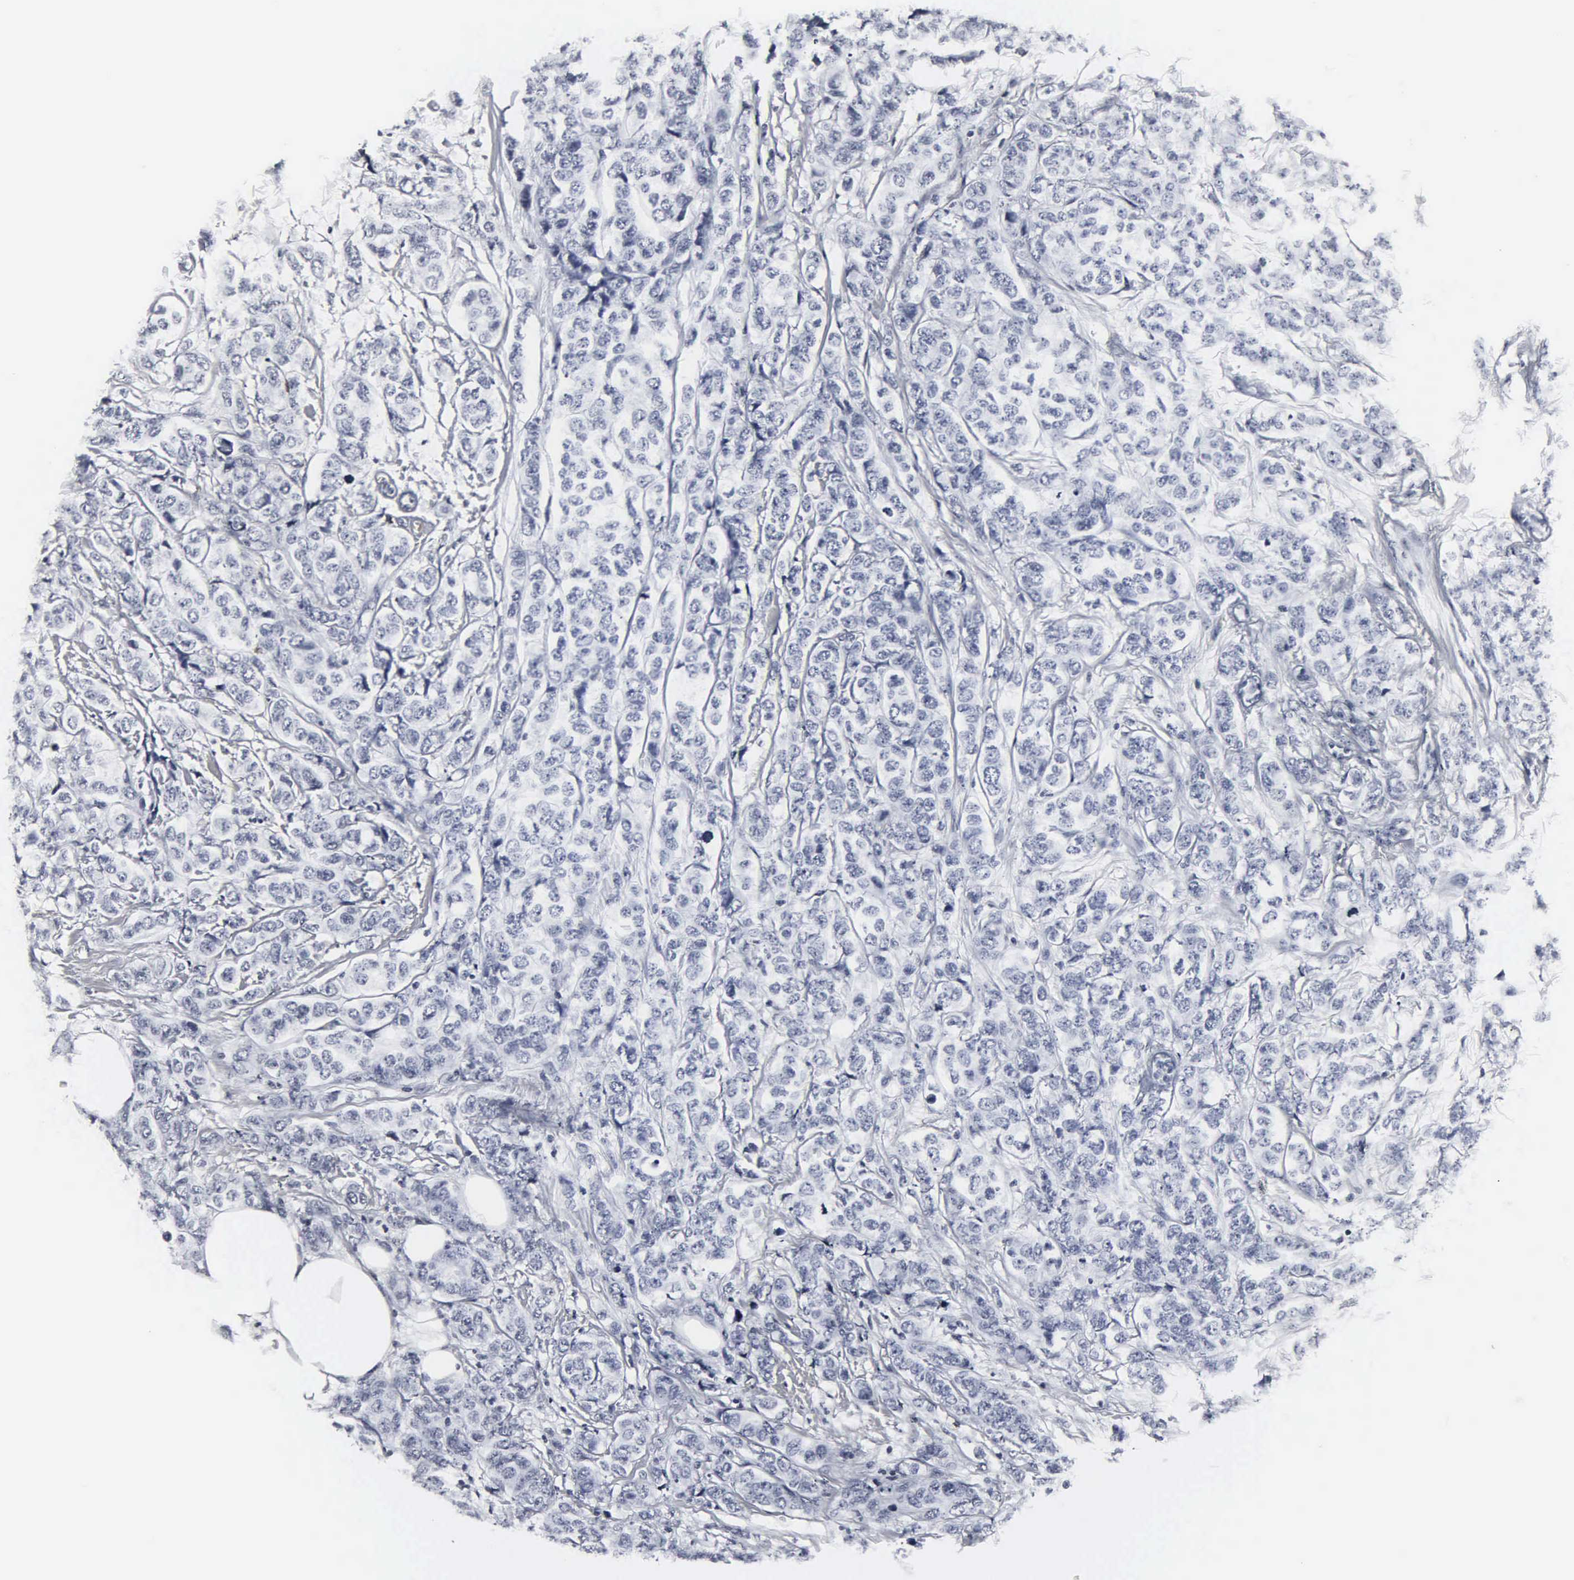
{"staining": {"intensity": "negative", "quantity": "none", "location": "none"}, "tissue": "breast cancer", "cell_type": "Tumor cells", "image_type": "cancer", "snomed": [{"axis": "morphology", "description": "Lobular carcinoma"}, {"axis": "topography", "description": "Breast"}], "caption": "The photomicrograph exhibits no significant staining in tumor cells of breast cancer. The staining was performed using DAB to visualize the protein expression in brown, while the nuclei were stained in blue with hematoxylin (Magnification: 20x).", "gene": "DGCR2", "patient": {"sex": "female", "age": 60}}